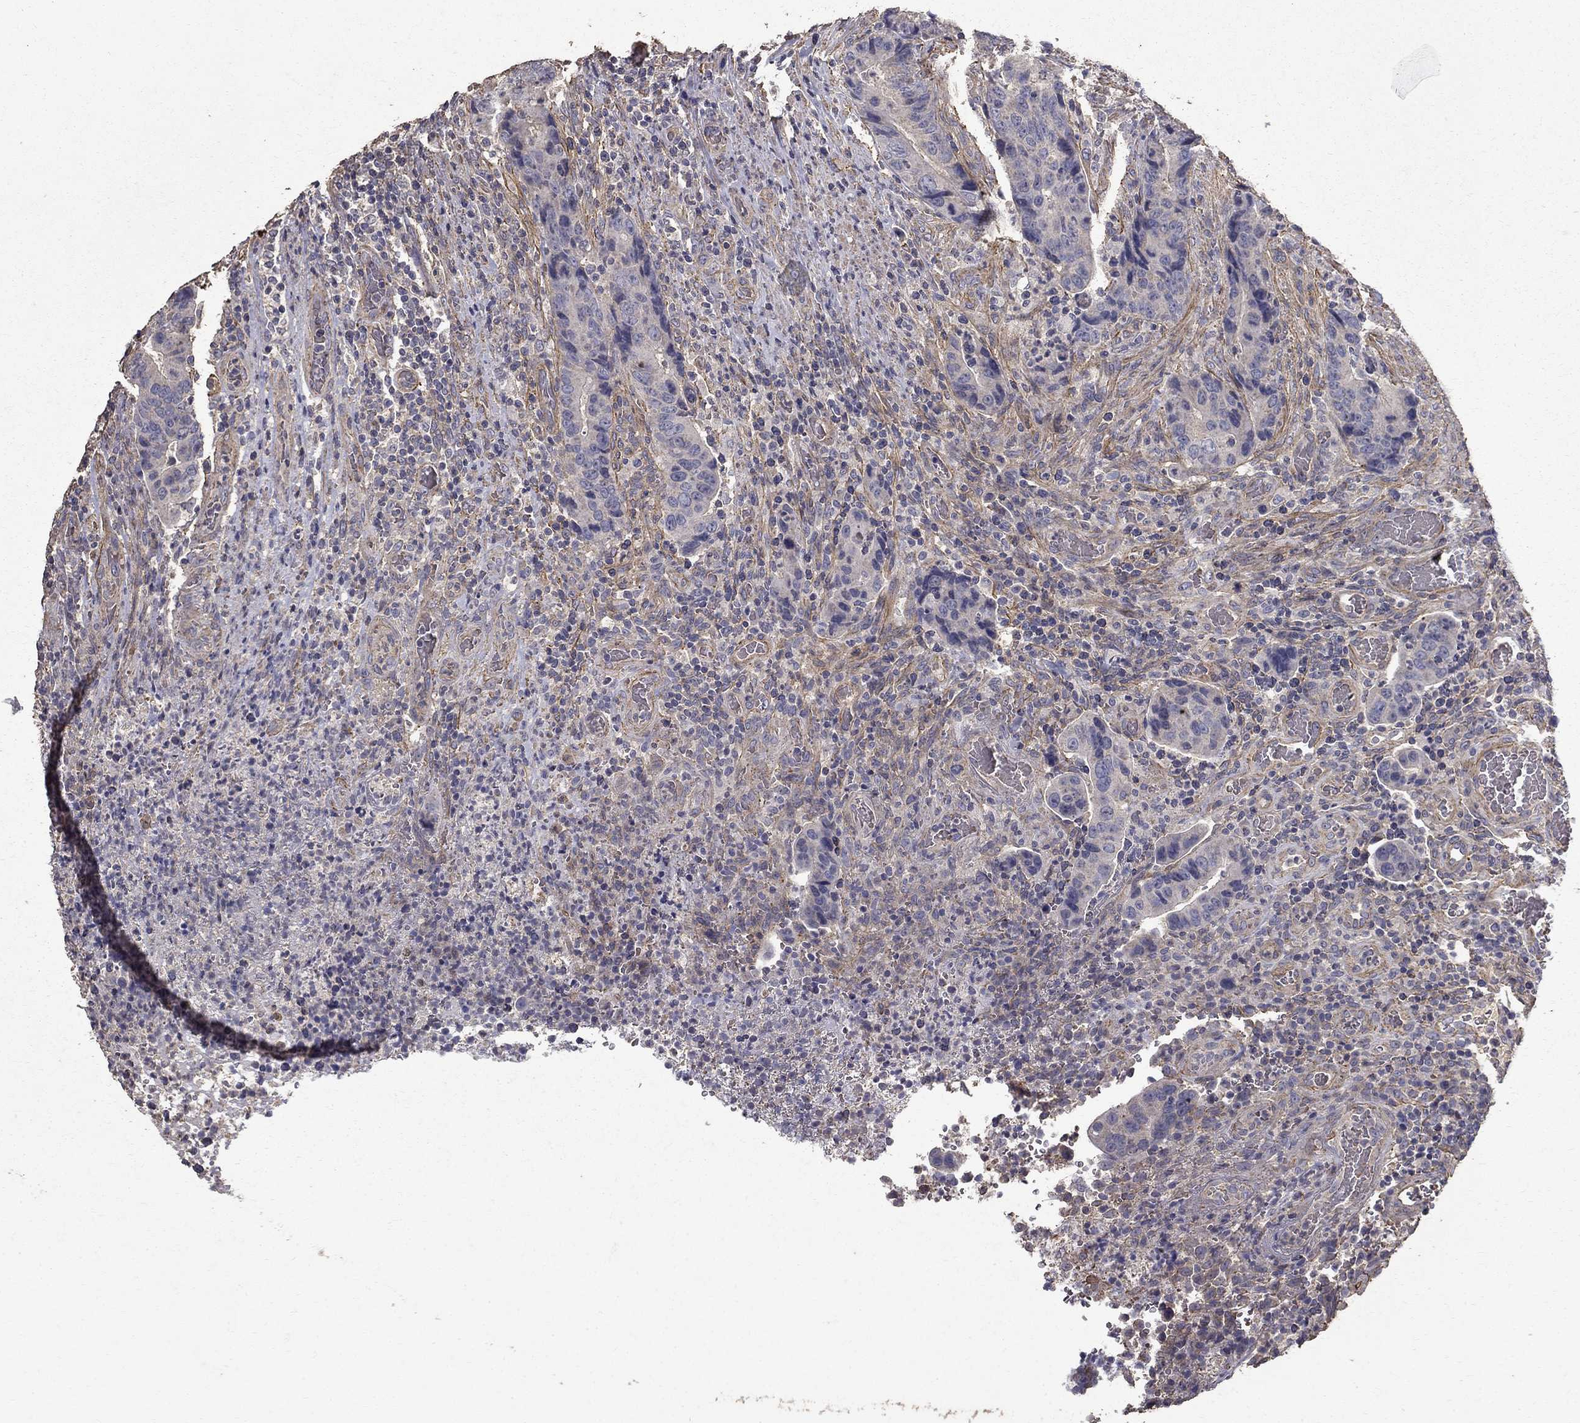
{"staining": {"intensity": "negative", "quantity": "none", "location": "none"}, "tissue": "colorectal cancer", "cell_type": "Tumor cells", "image_type": "cancer", "snomed": [{"axis": "morphology", "description": "Adenocarcinoma, NOS"}, {"axis": "topography", "description": "Colon"}], "caption": "A high-resolution micrograph shows immunohistochemistry (IHC) staining of colorectal cancer (adenocarcinoma), which displays no significant expression in tumor cells.", "gene": "MPP2", "patient": {"sex": "female", "age": 56}}